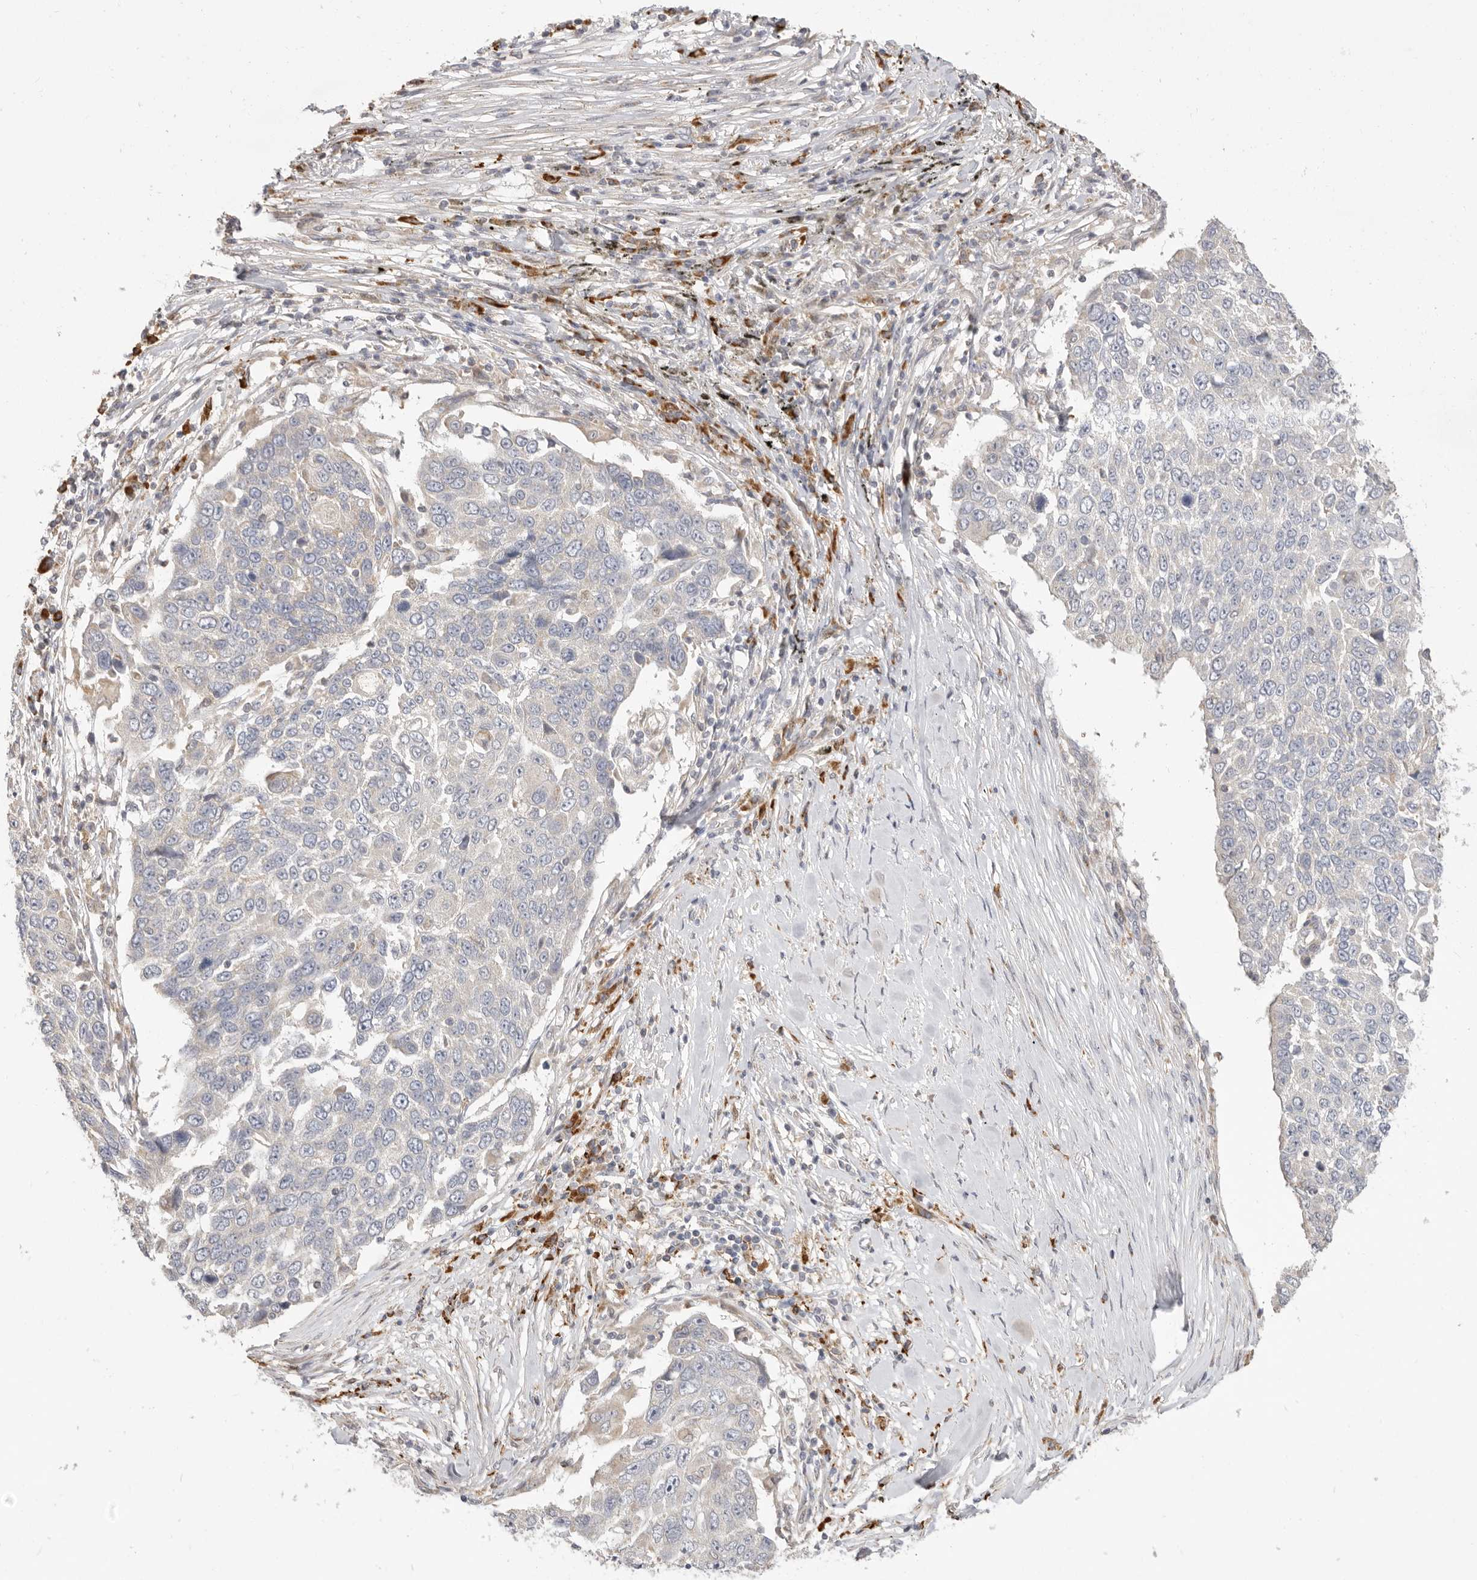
{"staining": {"intensity": "negative", "quantity": "none", "location": "none"}, "tissue": "lung cancer", "cell_type": "Tumor cells", "image_type": "cancer", "snomed": [{"axis": "morphology", "description": "Squamous cell carcinoma, NOS"}, {"axis": "topography", "description": "Lung"}], "caption": "IHC of squamous cell carcinoma (lung) displays no positivity in tumor cells. (Stains: DAB IHC with hematoxylin counter stain, Microscopy: brightfield microscopy at high magnification).", "gene": "USH1C", "patient": {"sex": "male", "age": 66}}